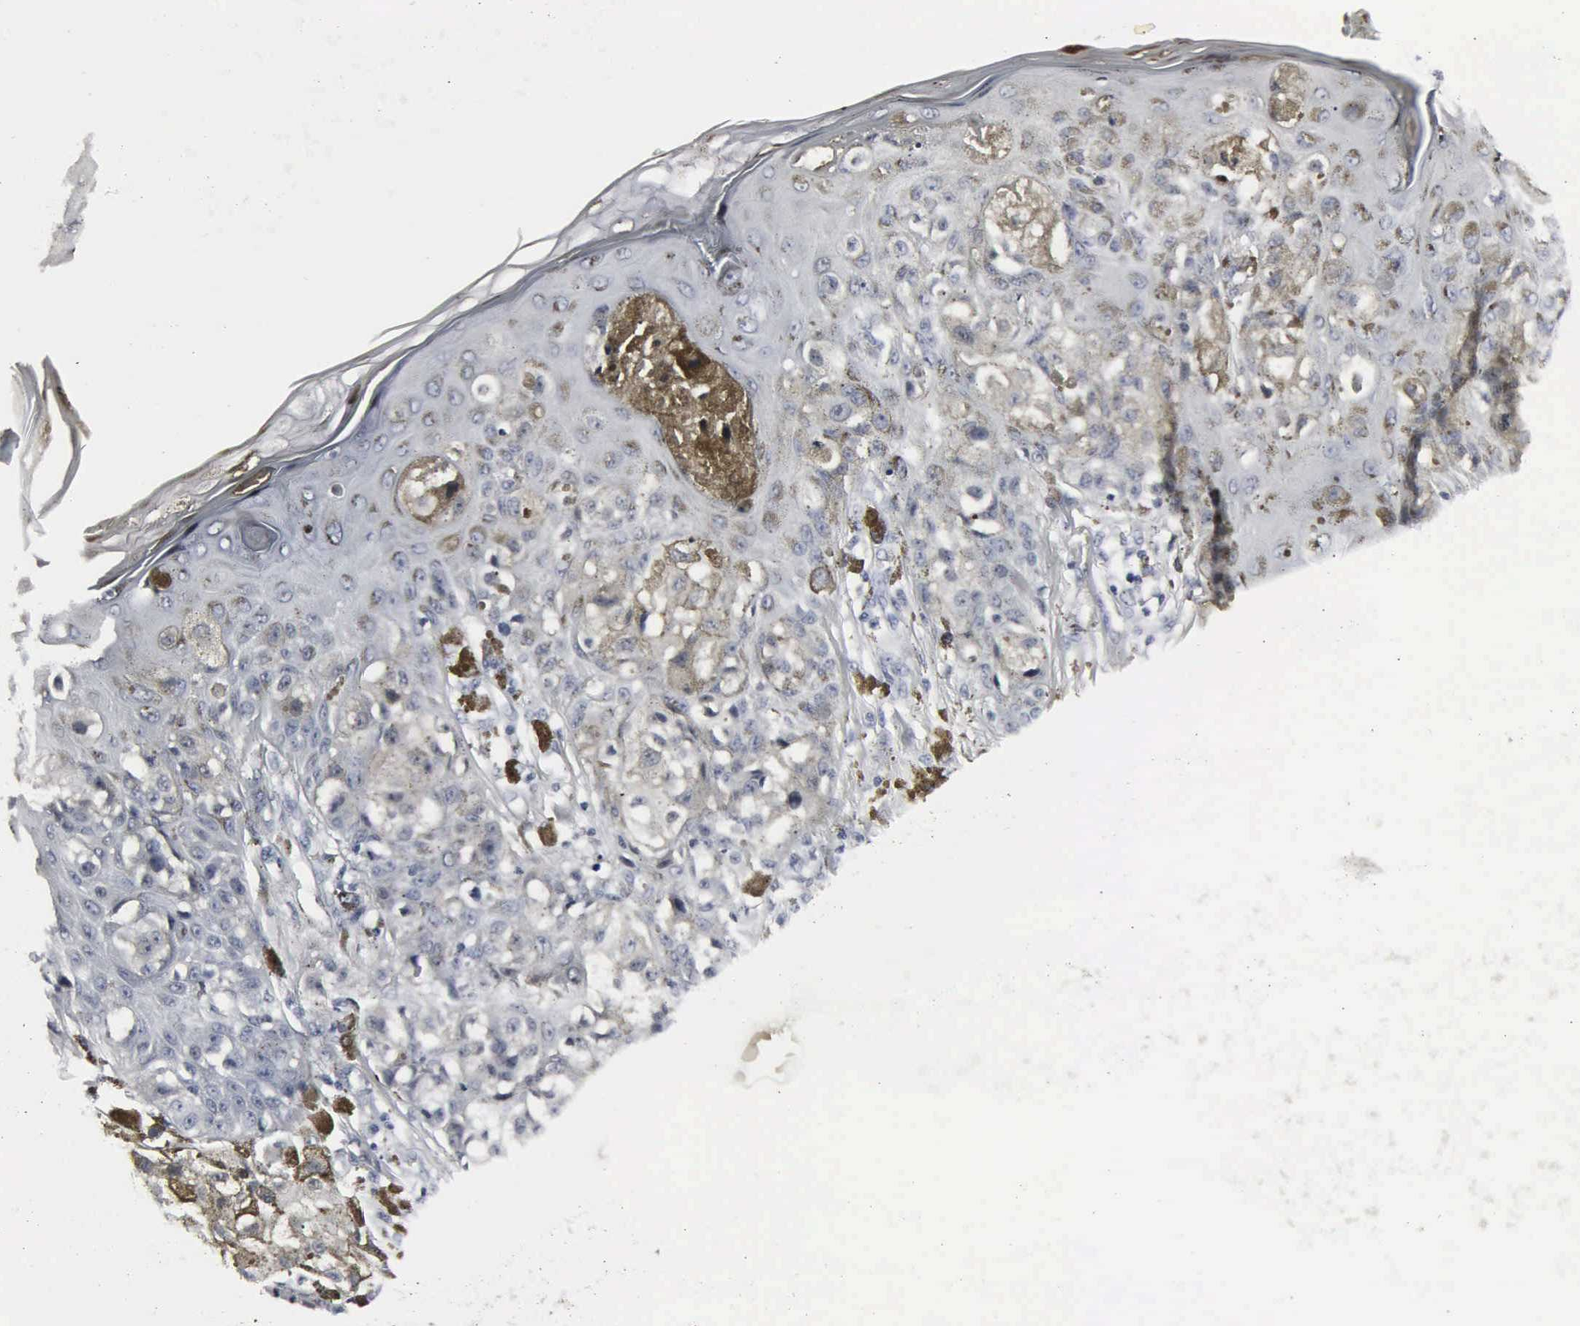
{"staining": {"intensity": "negative", "quantity": "none", "location": "none"}, "tissue": "melanoma", "cell_type": "Tumor cells", "image_type": "cancer", "snomed": [{"axis": "morphology", "description": "Malignant melanoma, NOS"}, {"axis": "topography", "description": "Skin"}], "caption": "DAB immunohistochemical staining of melanoma reveals no significant positivity in tumor cells. Brightfield microscopy of immunohistochemistry stained with DAB (brown) and hematoxylin (blue), captured at high magnification.", "gene": "DGCR2", "patient": {"sex": "female", "age": 55}}